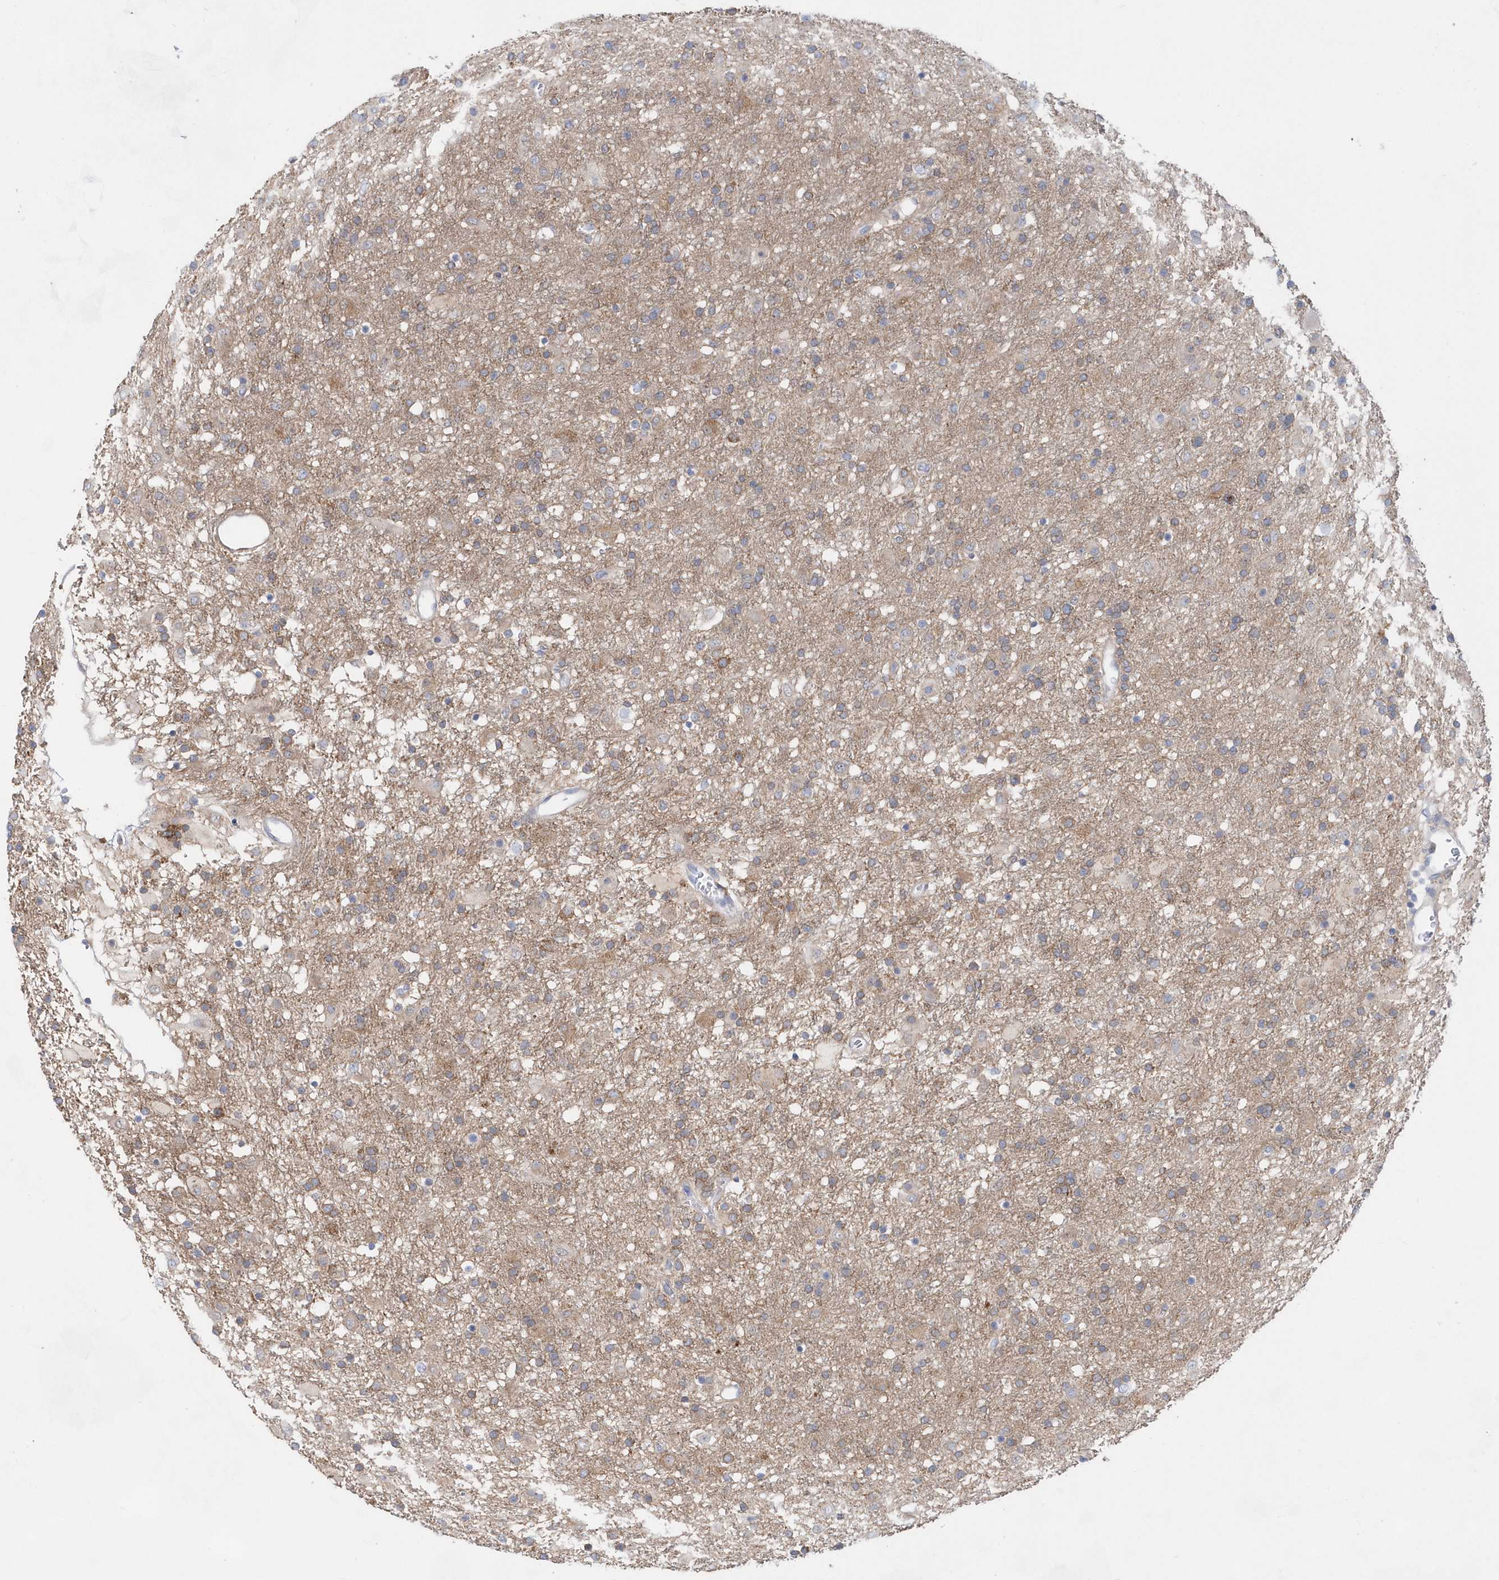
{"staining": {"intensity": "moderate", "quantity": "<25%", "location": "cytoplasmic/membranous"}, "tissue": "glioma", "cell_type": "Tumor cells", "image_type": "cancer", "snomed": [{"axis": "morphology", "description": "Glioma, malignant, Low grade"}, {"axis": "topography", "description": "Brain"}], "caption": "This image shows malignant low-grade glioma stained with immunohistochemistry (IHC) to label a protein in brown. The cytoplasmic/membranous of tumor cells show moderate positivity for the protein. Nuclei are counter-stained blue.", "gene": "BDH2", "patient": {"sex": "male", "age": 65}}